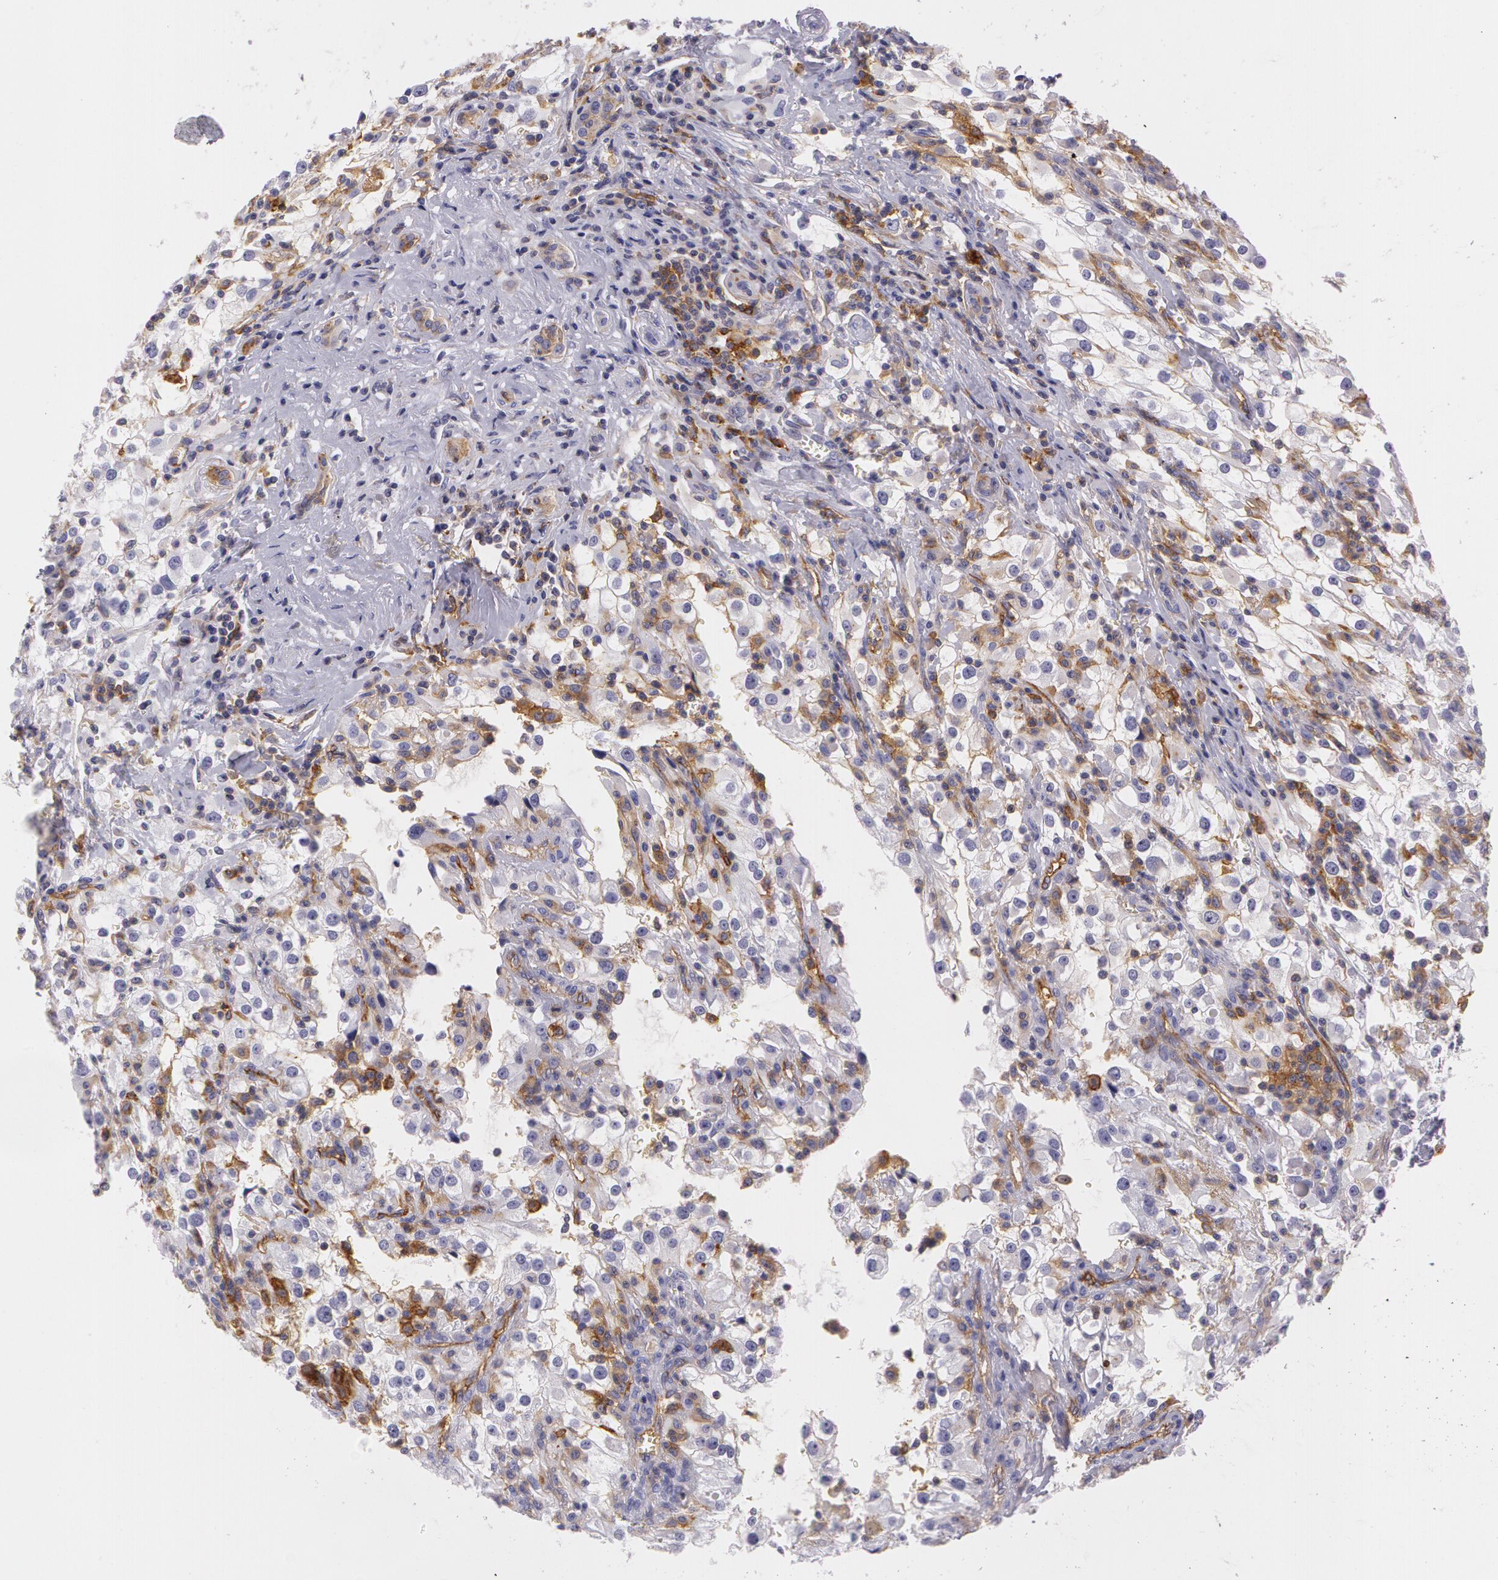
{"staining": {"intensity": "moderate", "quantity": "25%-75%", "location": "cytoplasmic/membranous"}, "tissue": "renal cancer", "cell_type": "Tumor cells", "image_type": "cancer", "snomed": [{"axis": "morphology", "description": "Adenocarcinoma, NOS"}, {"axis": "topography", "description": "Kidney"}], "caption": "High-magnification brightfield microscopy of renal adenocarcinoma stained with DAB (brown) and counterstained with hematoxylin (blue). tumor cells exhibit moderate cytoplasmic/membranous staining is identified in about25%-75% of cells.", "gene": "LY75", "patient": {"sex": "female", "age": 52}}